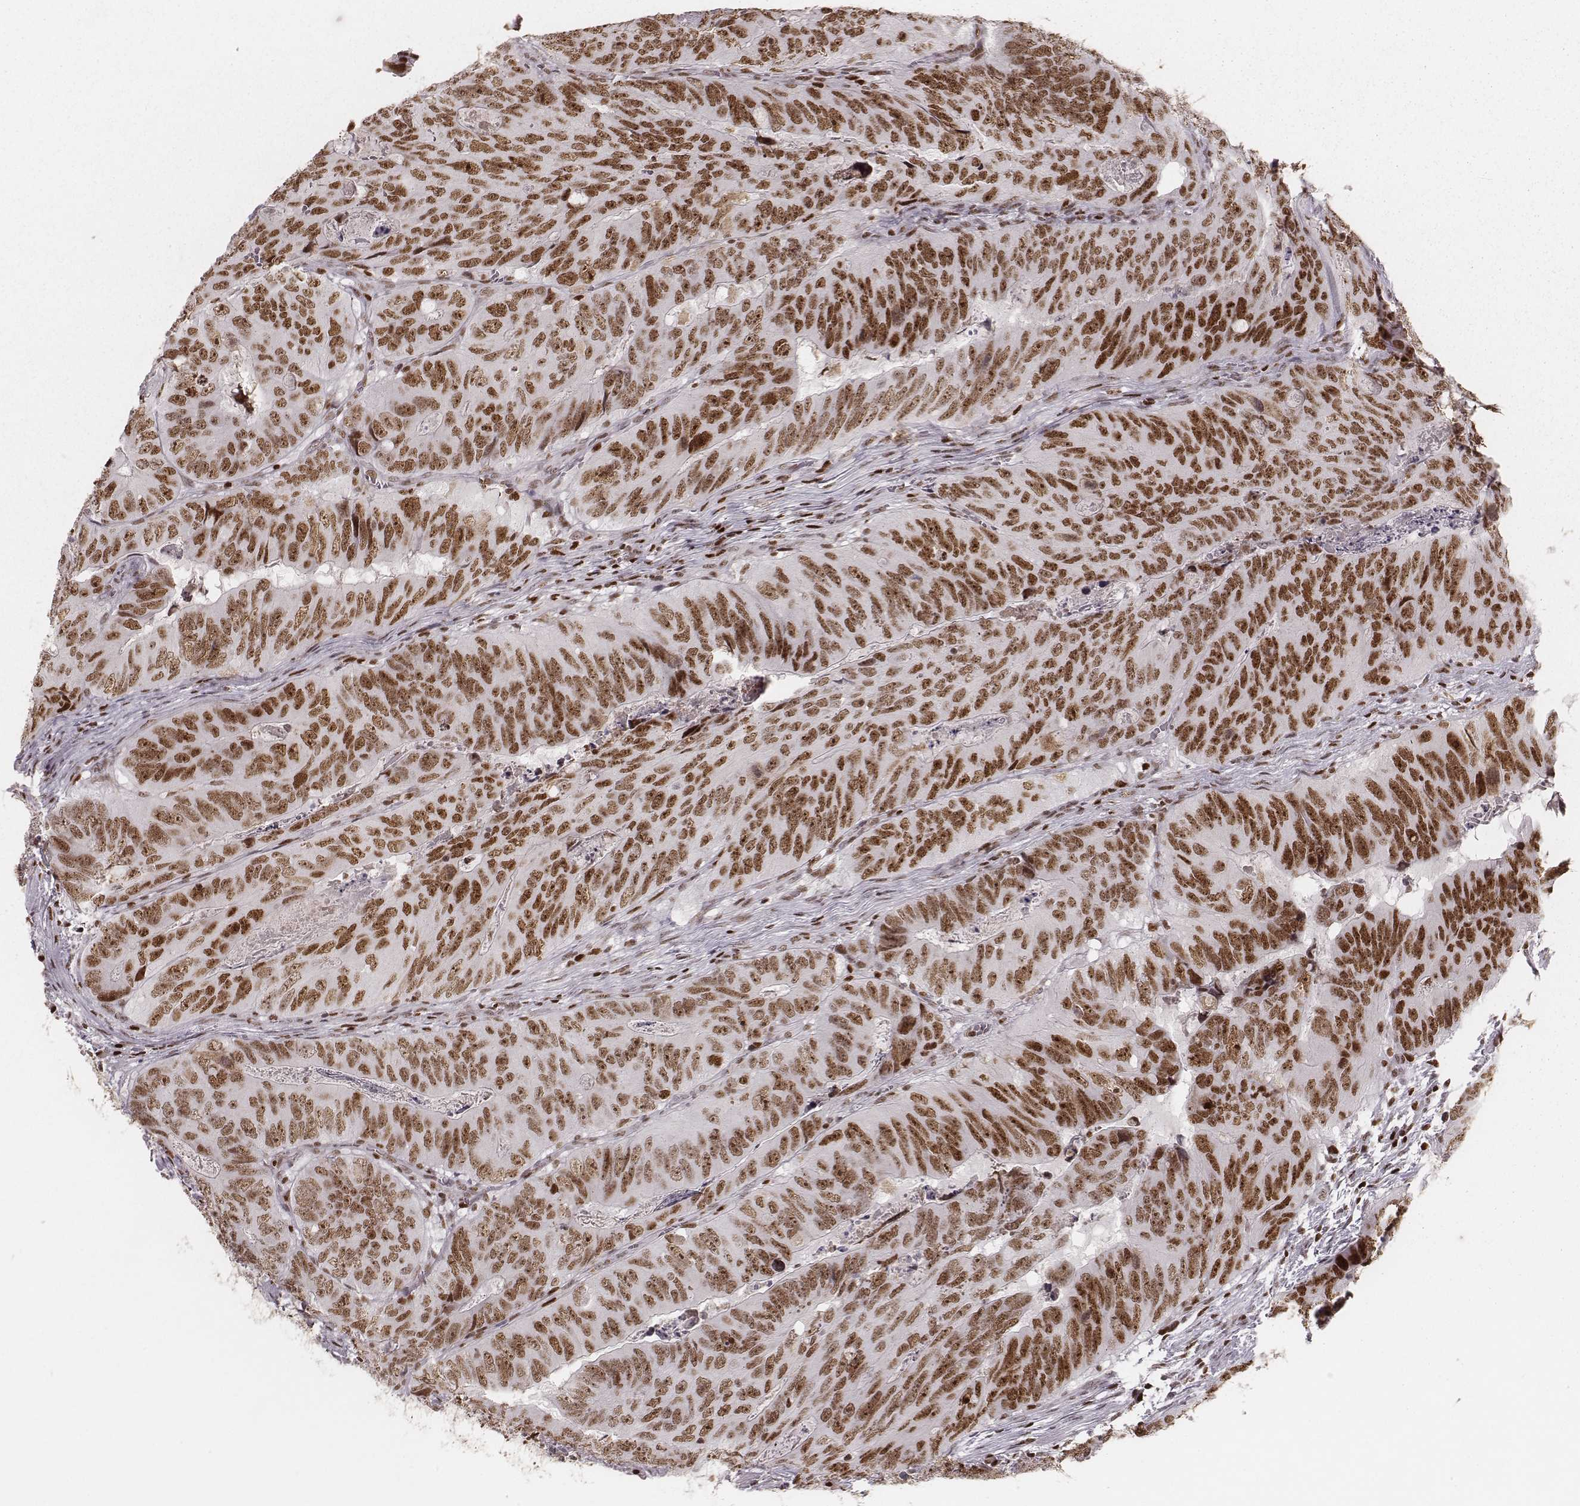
{"staining": {"intensity": "strong", "quantity": ">75%", "location": "nuclear"}, "tissue": "colorectal cancer", "cell_type": "Tumor cells", "image_type": "cancer", "snomed": [{"axis": "morphology", "description": "Adenocarcinoma, NOS"}, {"axis": "topography", "description": "Colon"}], "caption": "Protein staining exhibits strong nuclear staining in about >75% of tumor cells in colorectal cancer (adenocarcinoma).", "gene": "PARP1", "patient": {"sex": "male", "age": 79}}